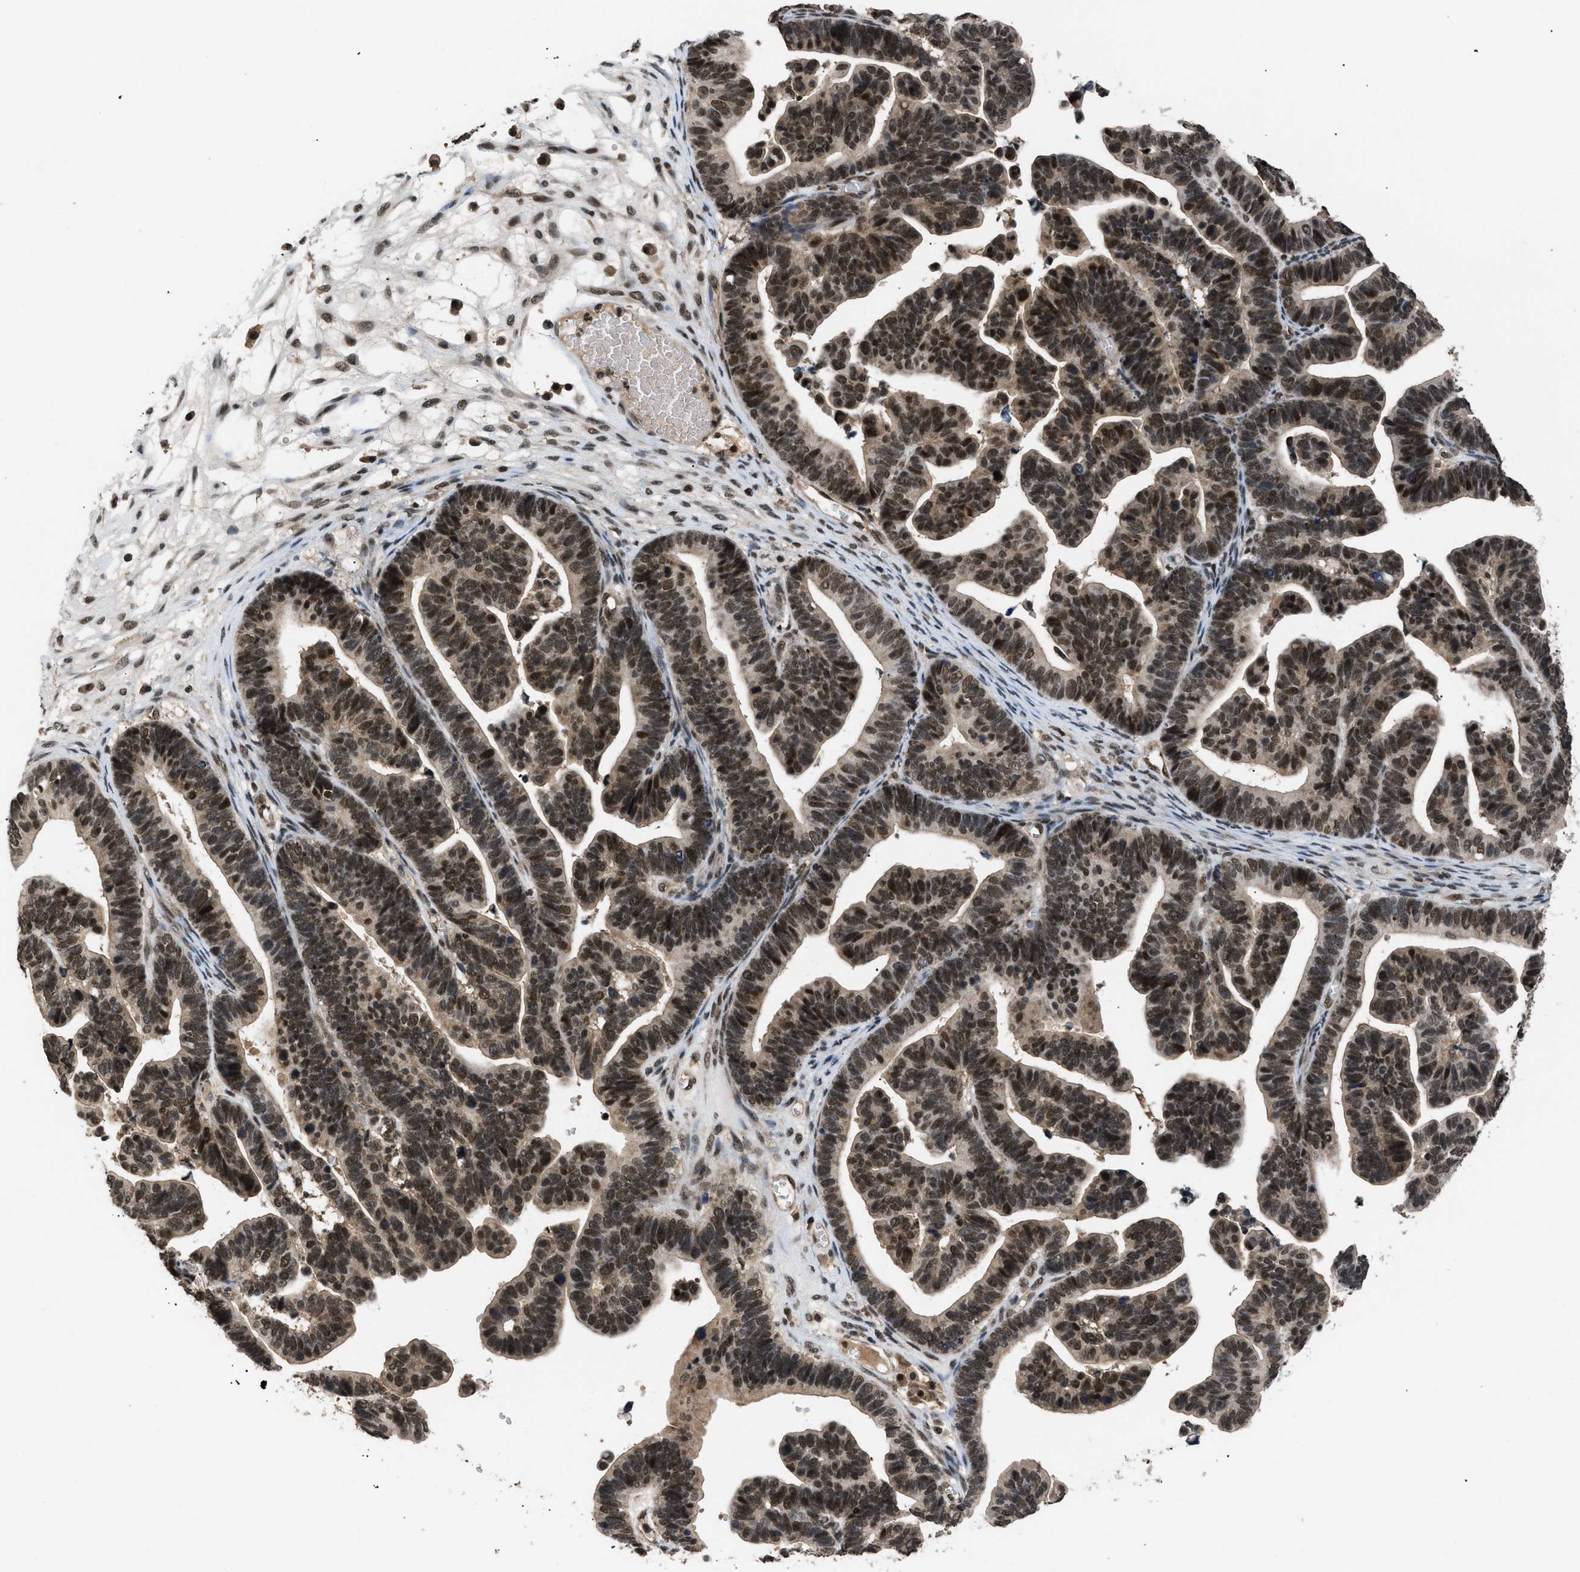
{"staining": {"intensity": "strong", "quantity": ">75%", "location": "nuclear"}, "tissue": "ovarian cancer", "cell_type": "Tumor cells", "image_type": "cancer", "snomed": [{"axis": "morphology", "description": "Cystadenocarcinoma, serous, NOS"}, {"axis": "topography", "description": "Ovary"}], "caption": "Protein staining of ovarian serous cystadenocarcinoma tissue shows strong nuclear expression in about >75% of tumor cells.", "gene": "RBM5", "patient": {"sex": "female", "age": 56}}